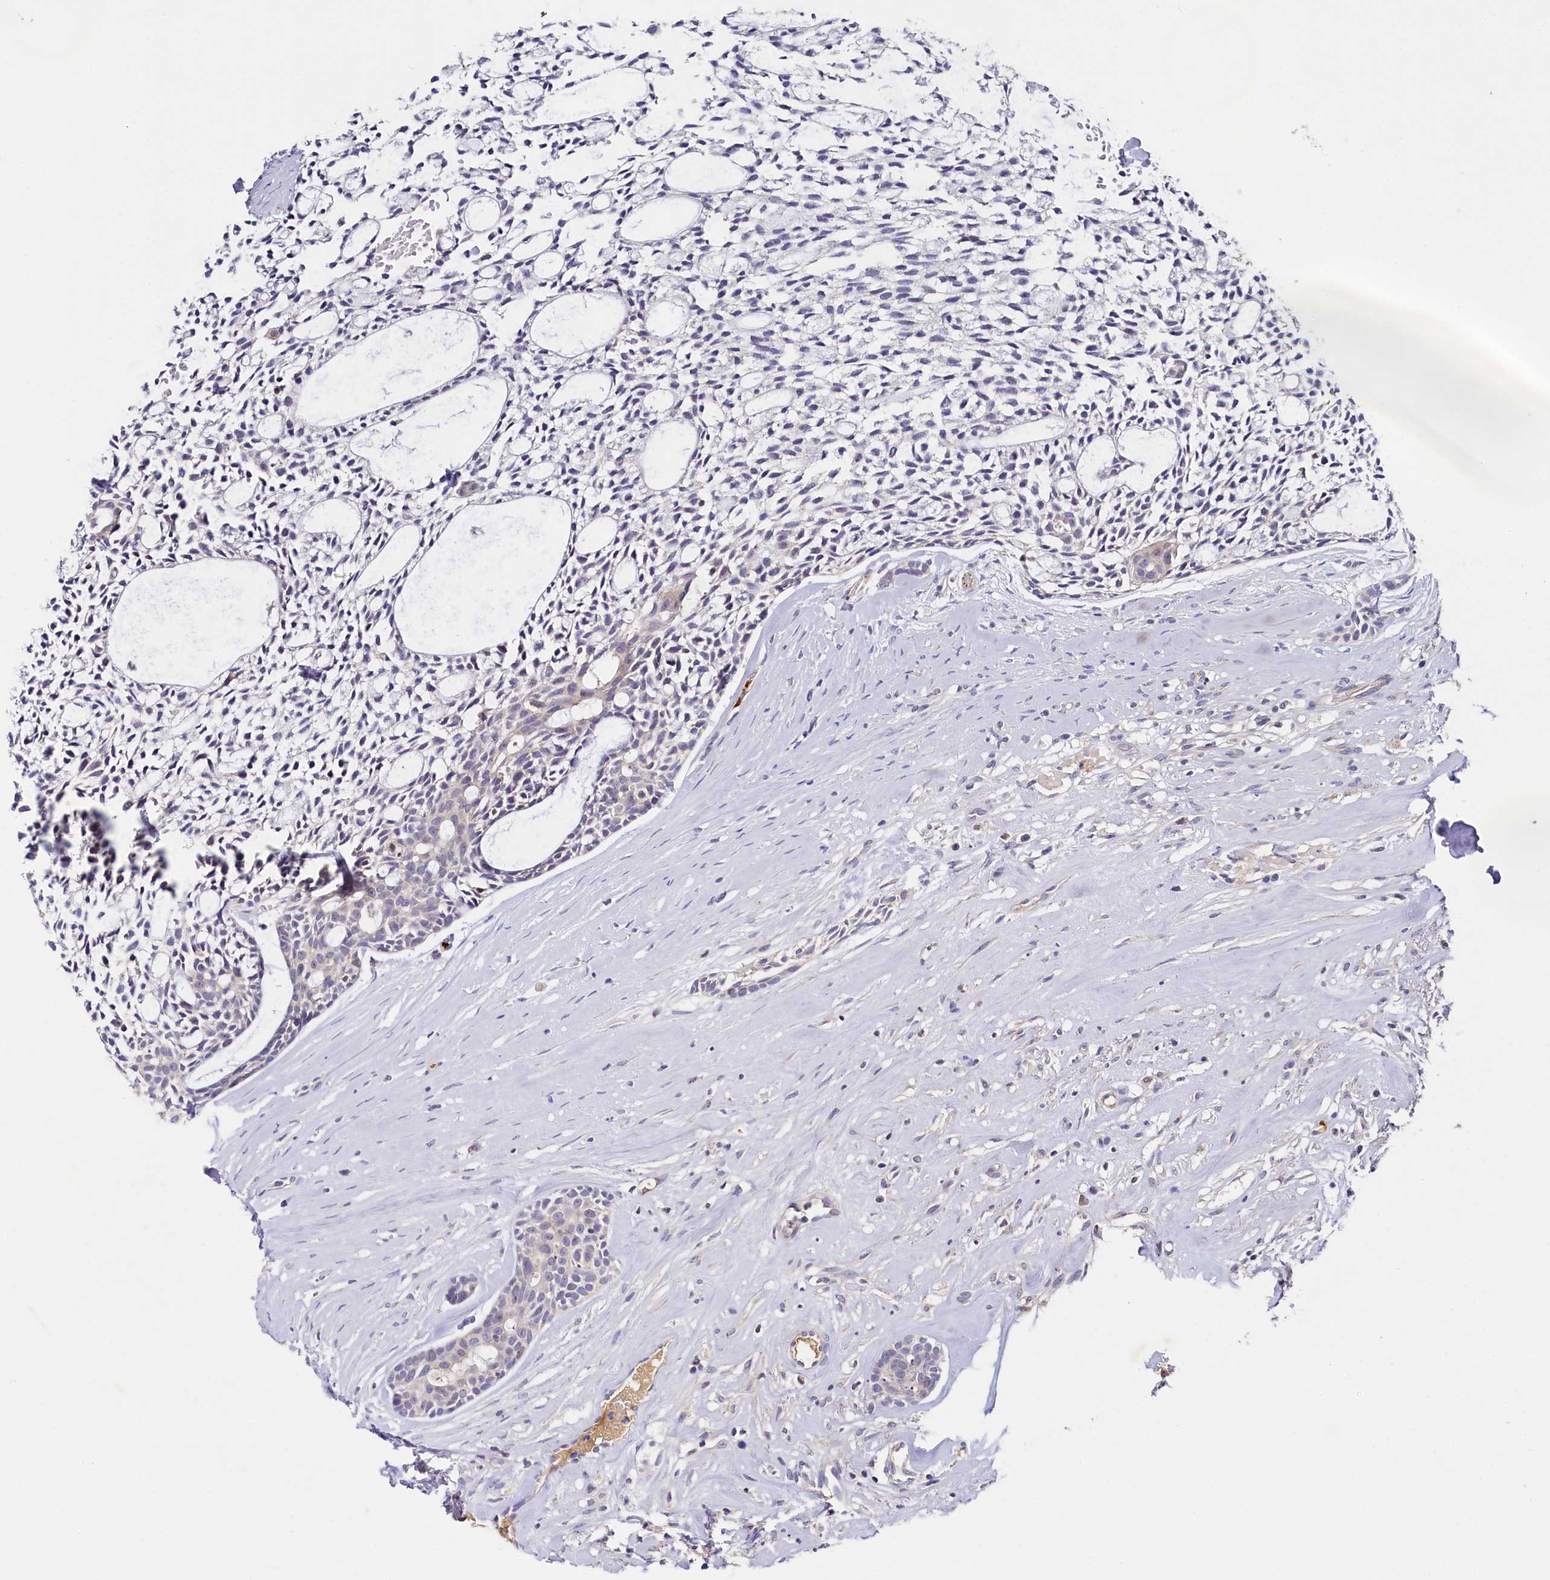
{"staining": {"intensity": "negative", "quantity": "none", "location": "none"}, "tissue": "head and neck cancer", "cell_type": "Tumor cells", "image_type": "cancer", "snomed": [{"axis": "morphology", "description": "Adenocarcinoma, NOS"}, {"axis": "topography", "description": "Subcutis"}, {"axis": "topography", "description": "Head-Neck"}], "caption": "Protein analysis of adenocarcinoma (head and neck) exhibits no significant staining in tumor cells.", "gene": "SPINK9", "patient": {"sex": "female", "age": 73}}